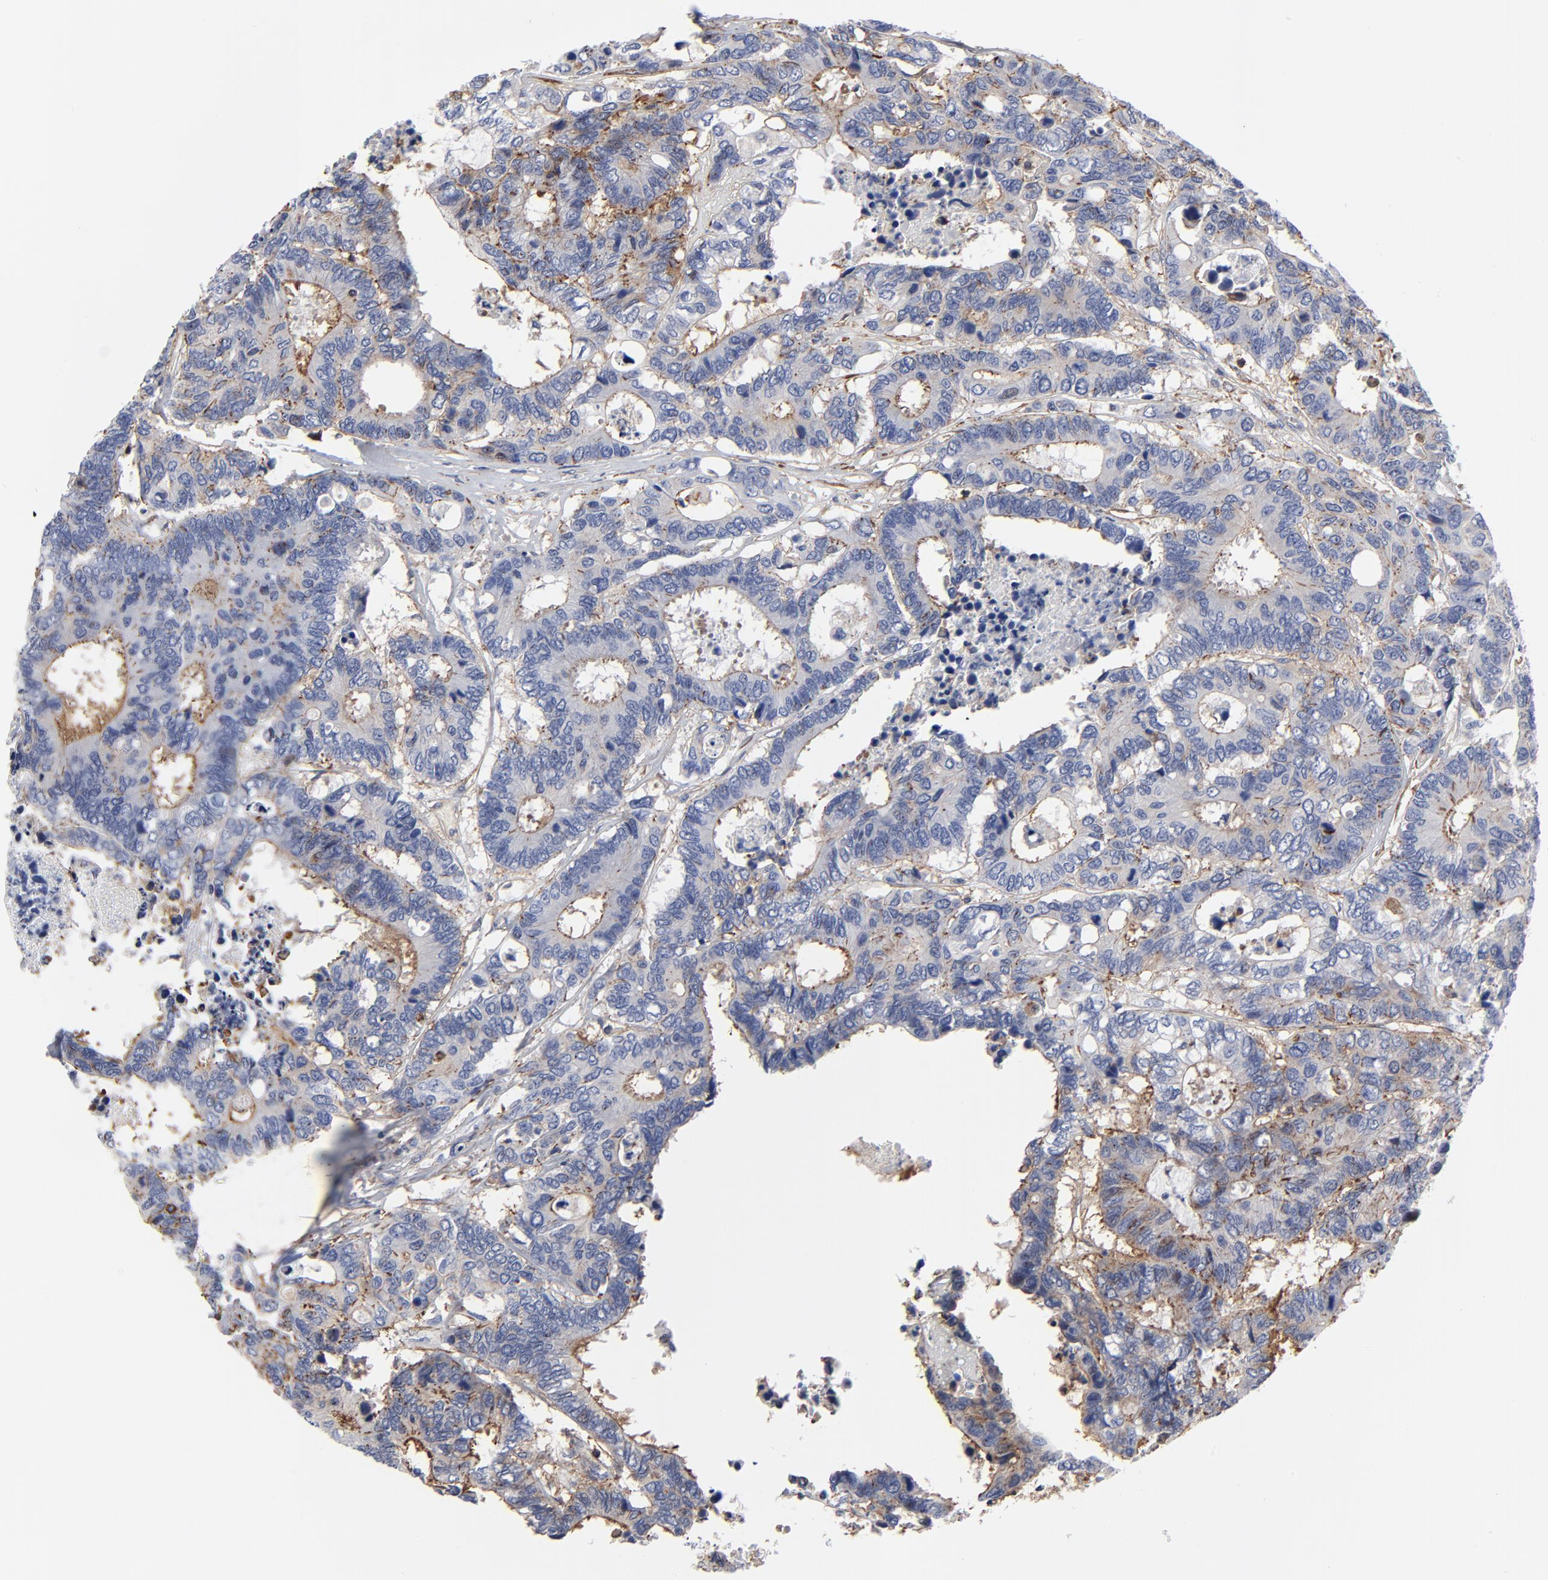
{"staining": {"intensity": "weak", "quantity": "25%-75%", "location": "cytoplasmic/membranous"}, "tissue": "colorectal cancer", "cell_type": "Tumor cells", "image_type": "cancer", "snomed": [{"axis": "morphology", "description": "Adenocarcinoma, NOS"}, {"axis": "topography", "description": "Rectum"}], "caption": "Colorectal adenocarcinoma stained for a protein (brown) demonstrates weak cytoplasmic/membranous positive positivity in approximately 25%-75% of tumor cells.", "gene": "ACTA2", "patient": {"sex": "male", "age": 55}}